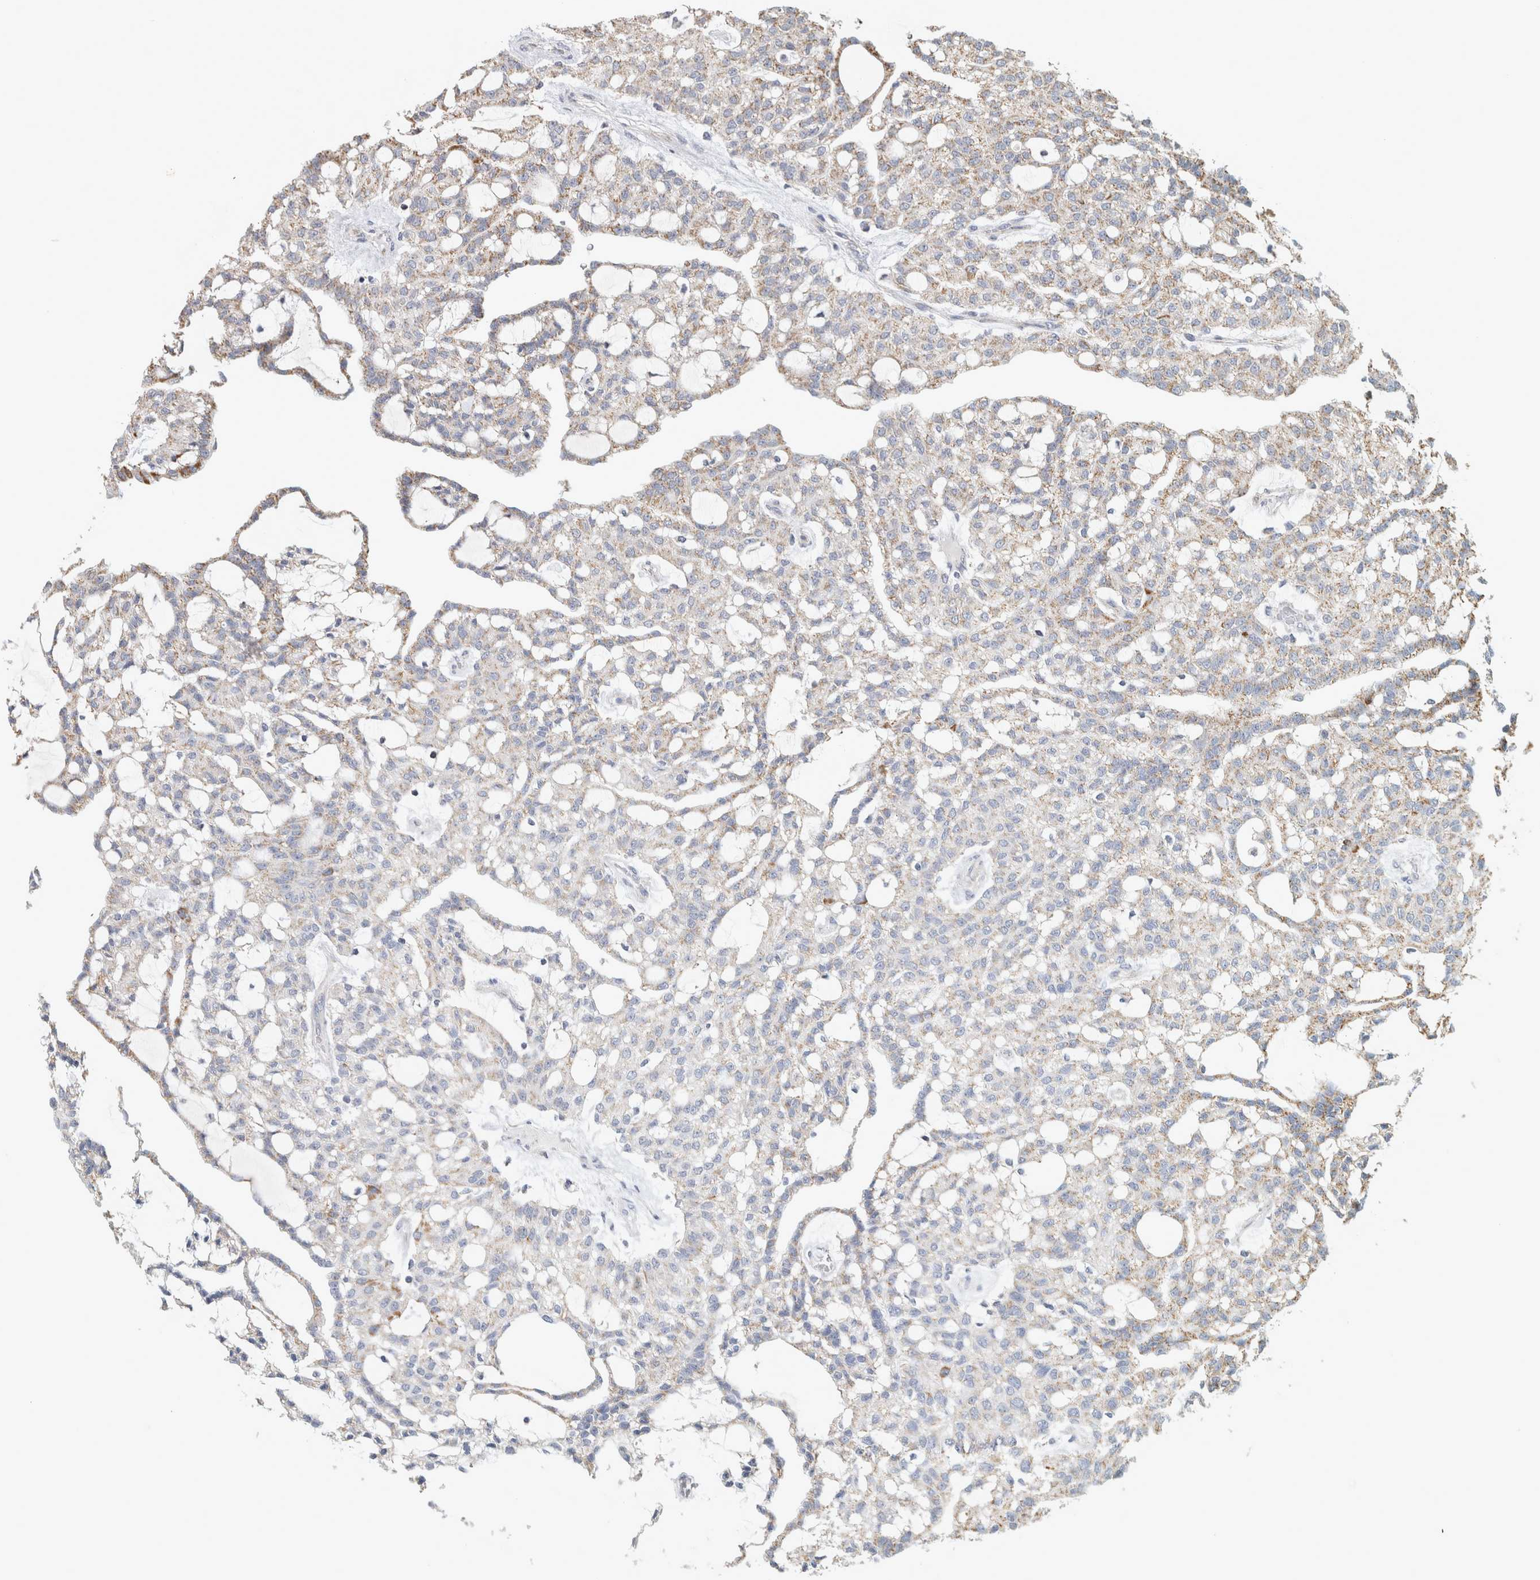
{"staining": {"intensity": "weak", "quantity": "25%-75%", "location": "cytoplasmic/membranous"}, "tissue": "renal cancer", "cell_type": "Tumor cells", "image_type": "cancer", "snomed": [{"axis": "morphology", "description": "Adenocarcinoma, NOS"}, {"axis": "topography", "description": "Kidney"}], "caption": "Renal cancer (adenocarcinoma) was stained to show a protein in brown. There is low levels of weak cytoplasmic/membranous positivity in about 25%-75% of tumor cells.", "gene": "ST8SIA1", "patient": {"sex": "male", "age": 63}}